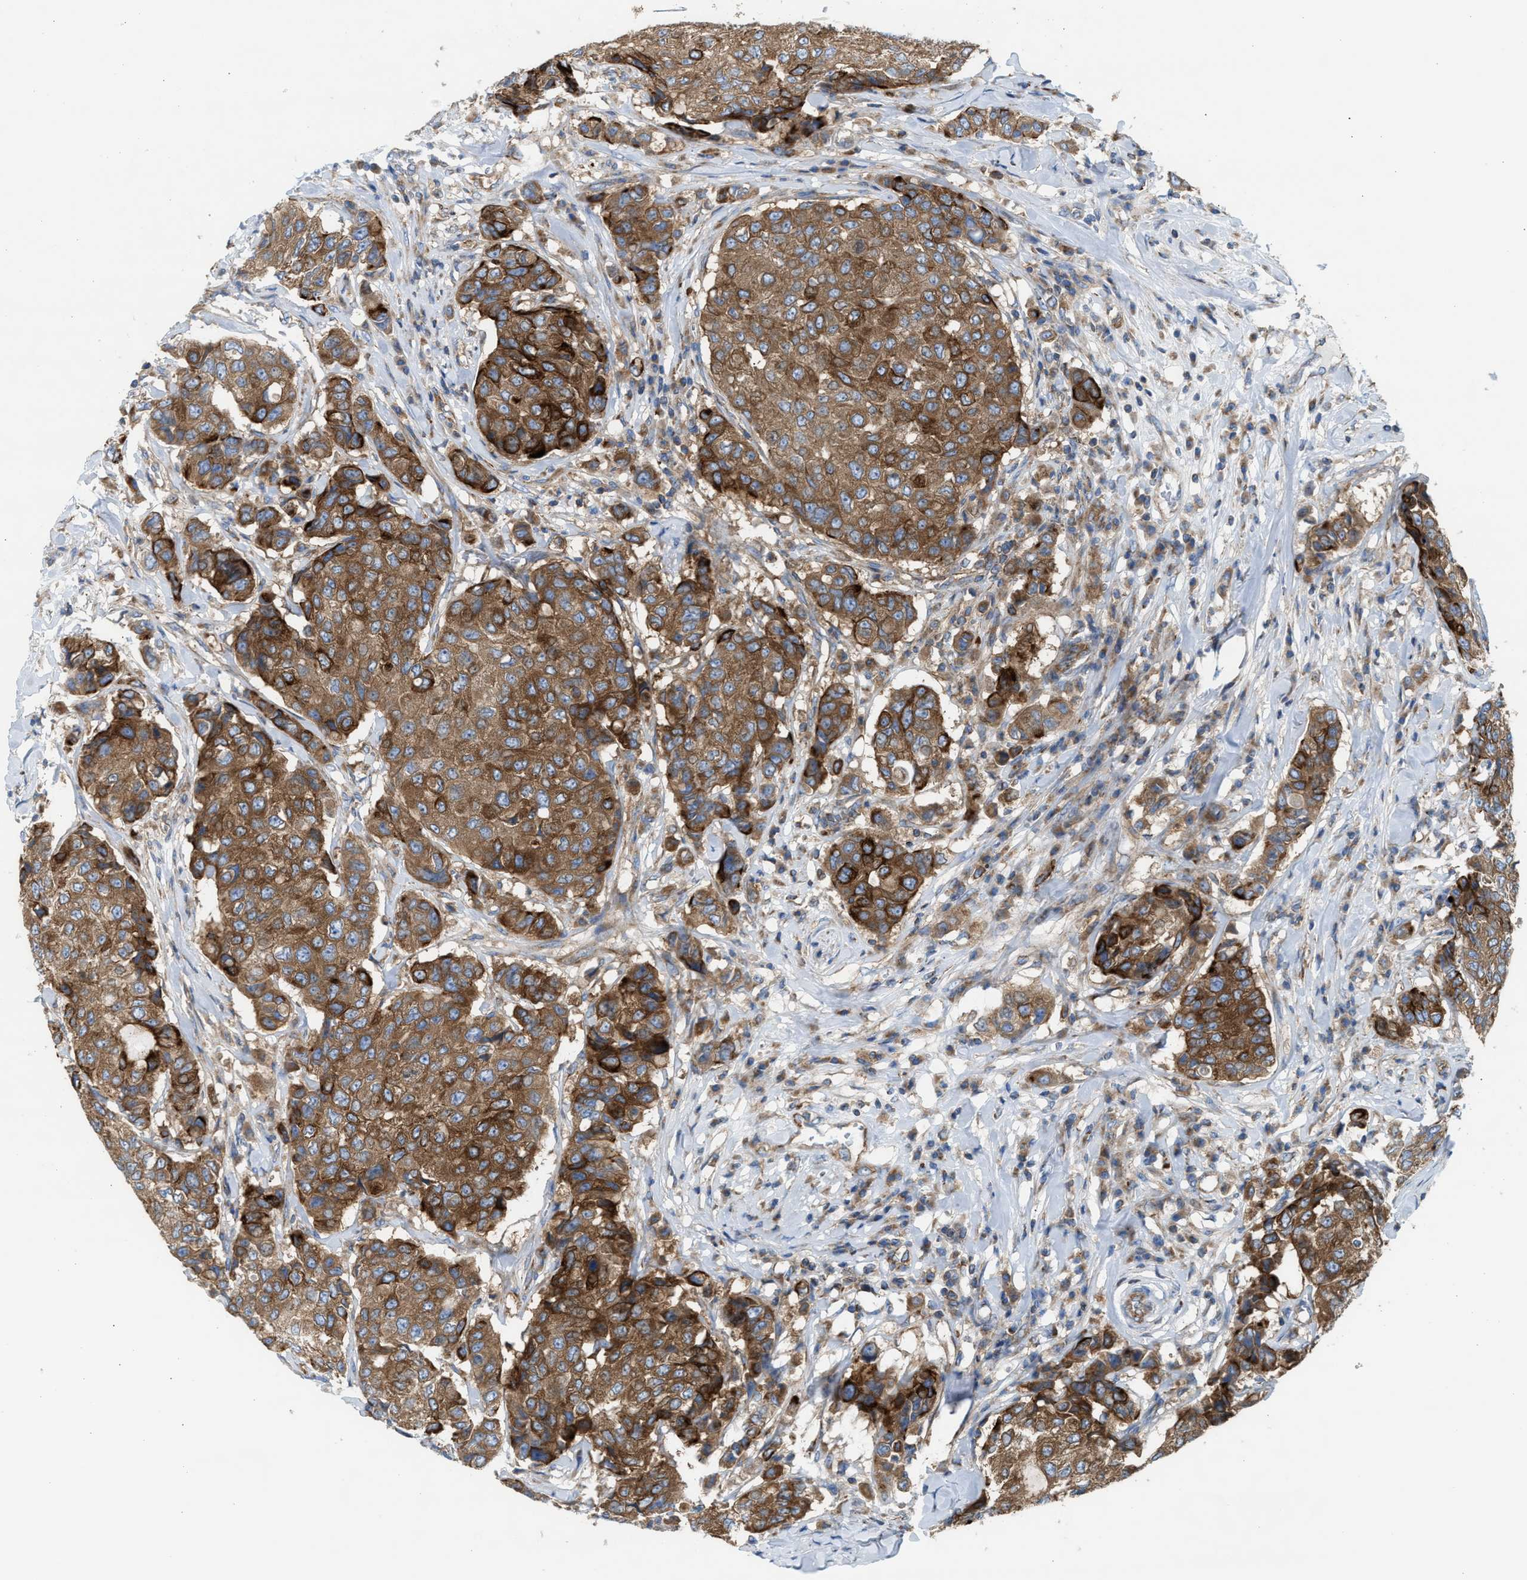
{"staining": {"intensity": "moderate", "quantity": ">75%", "location": "cytoplasmic/membranous"}, "tissue": "breast cancer", "cell_type": "Tumor cells", "image_type": "cancer", "snomed": [{"axis": "morphology", "description": "Duct carcinoma"}, {"axis": "topography", "description": "Breast"}], "caption": "There is medium levels of moderate cytoplasmic/membranous staining in tumor cells of breast cancer (infiltrating ductal carcinoma), as demonstrated by immunohistochemical staining (brown color).", "gene": "TBC1D15", "patient": {"sex": "female", "age": 27}}